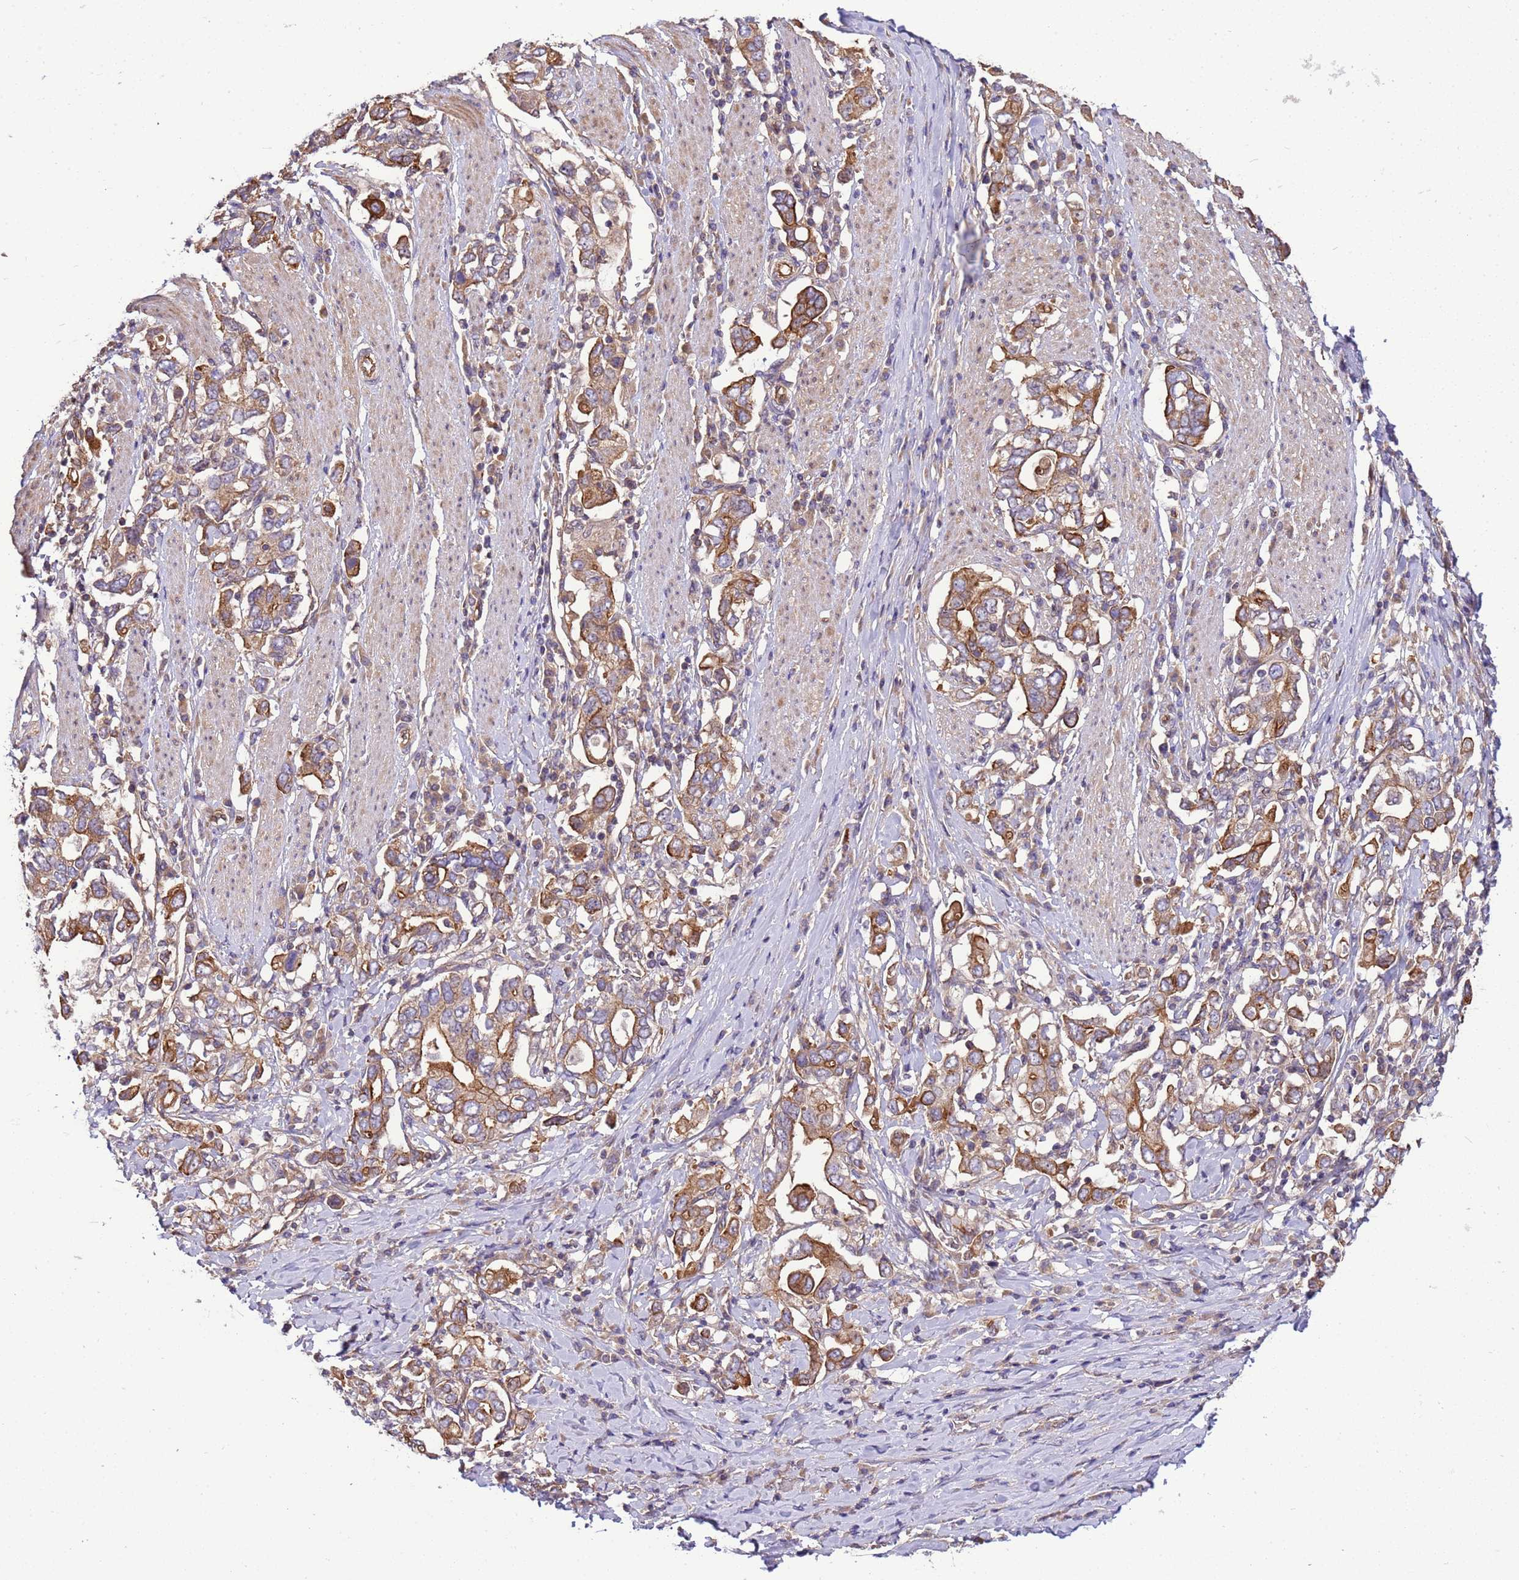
{"staining": {"intensity": "strong", "quantity": ">75%", "location": "cytoplasmic/membranous"}, "tissue": "stomach cancer", "cell_type": "Tumor cells", "image_type": "cancer", "snomed": [{"axis": "morphology", "description": "Adenocarcinoma, NOS"}, {"axis": "topography", "description": "Stomach, upper"}, {"axis": "topography", "description": "Stomach"}], "caption": "Brown immunohistochemical staining in stomach cancer exhibits strong cytoplasmic/membranous positivity in approximately >75% of tumor cells. (brown staining indicates protein expression, while blue staining denotes nuclei).", "gene": "SMCO3", "patient": {"sex": "male", "age": 62}}